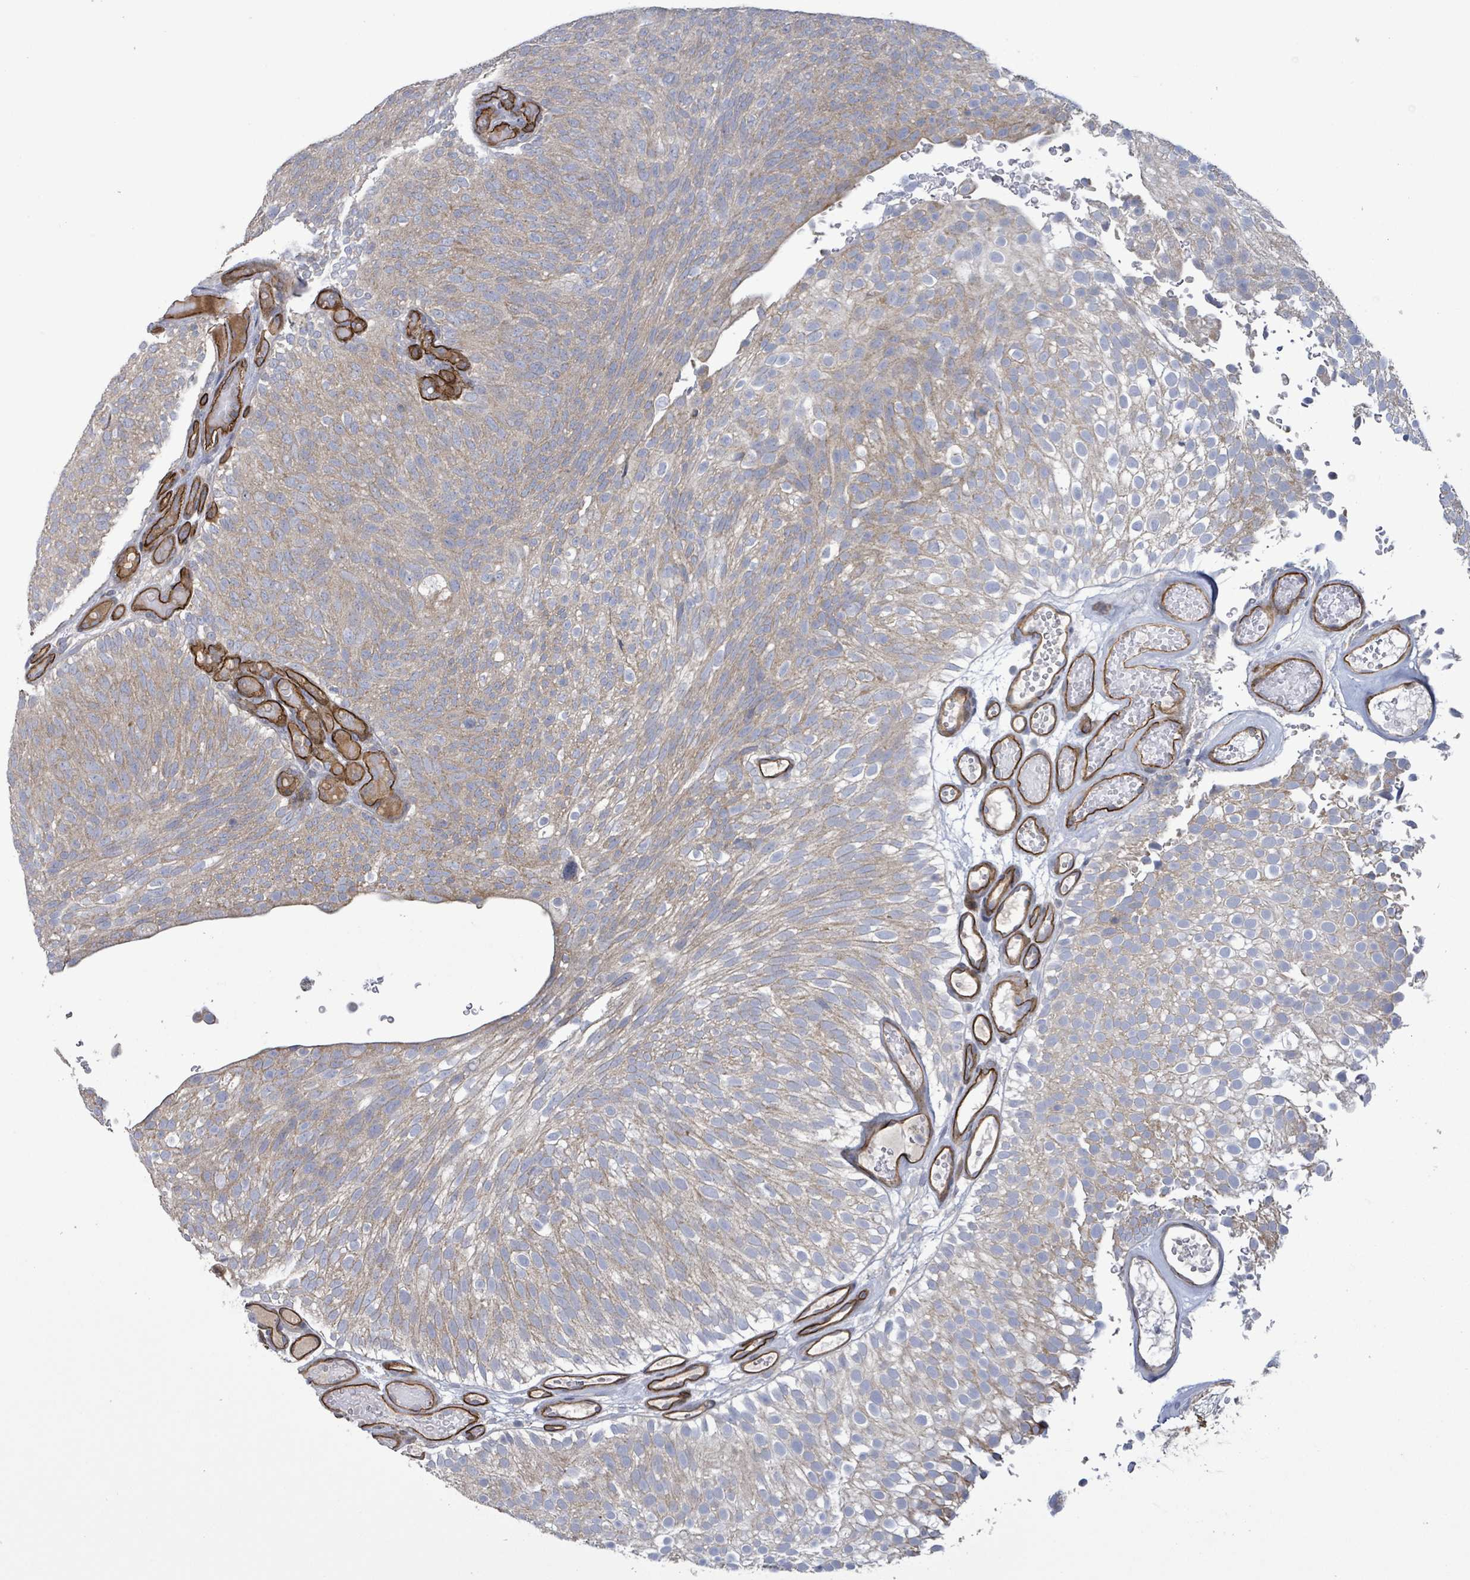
{"staining": {"intensity": "weak", "quantity": ">75%", "location": "cytoplasmic/membranous"}, "tissue": "urothelial cancer", "cell_type": "Tumor cells", "image_type": "cancer", "snomed": [{"axis": "morphology", "description": "Urothelial carcinoma, Low grade"}, {"axis": "topography", "description": "Urinary bladder"}], "caption": "IHC of low-grade urothelial carcinoma shows low levels of weak cytoplasmic/membranous positivity in about >75% of tumor cells.", "gene": "KANK3", "patient": {"sex": "male", "age": 78}}